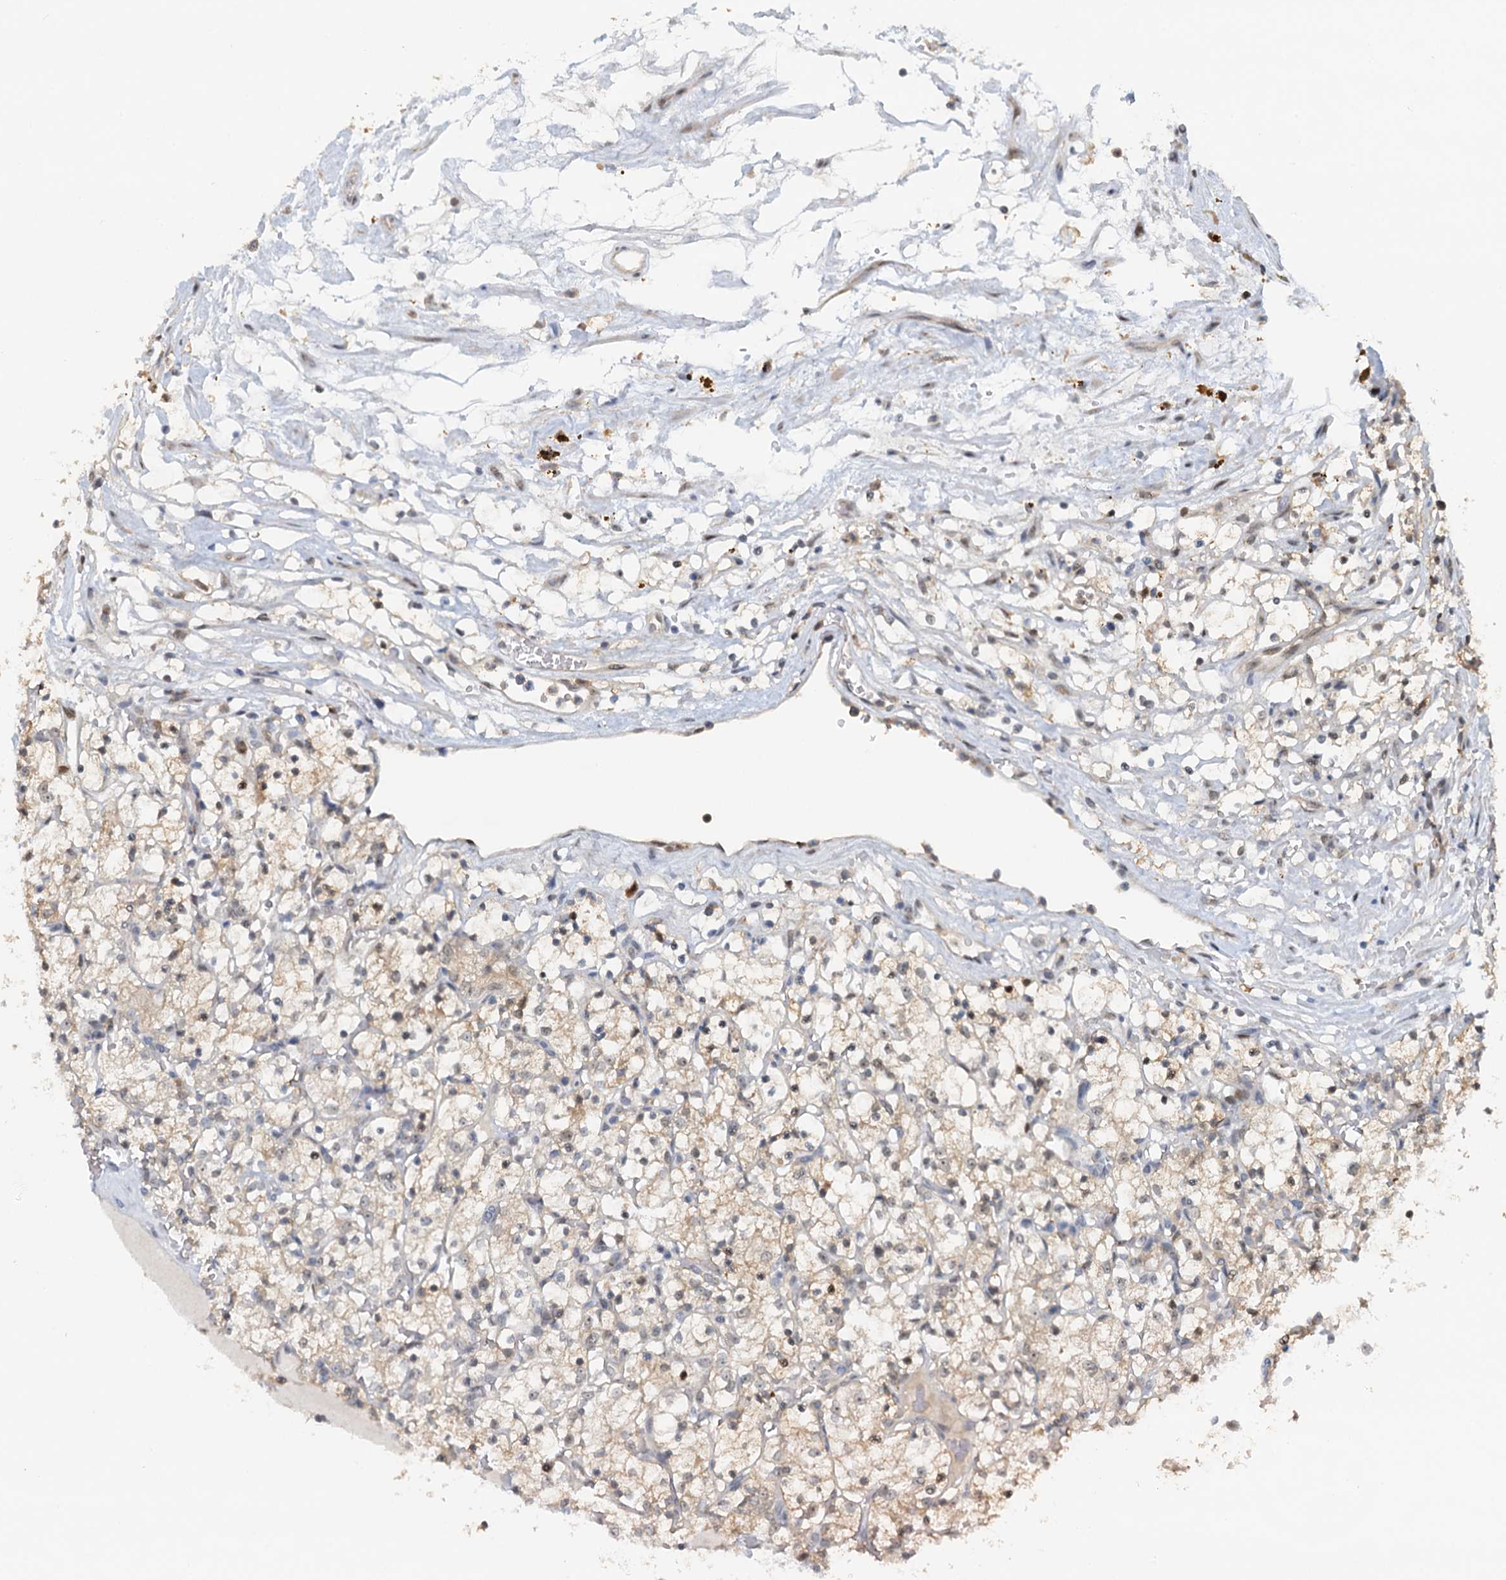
{"staining": {"intensity": "weak", "quantity": "25%-75%", "location": "cytoplasmic/membranous"}, "tissue": "renal cancer", "cell_type": "Tumor cells", "image_type": "cancer", "snomed": [{"axis": "morphology", "description": "Adenocarcinoma, NOS"}, {"axis": "topography", "description": "Kidney"}], "caption": "Tumor cells display low levels of weak cytoplasmic/membranous staining in approximately 25%-75% of cells in human renal adenocarcinoma.", "gene": "SPINDOC", "patient": {"sex": "female", "age": 69}}